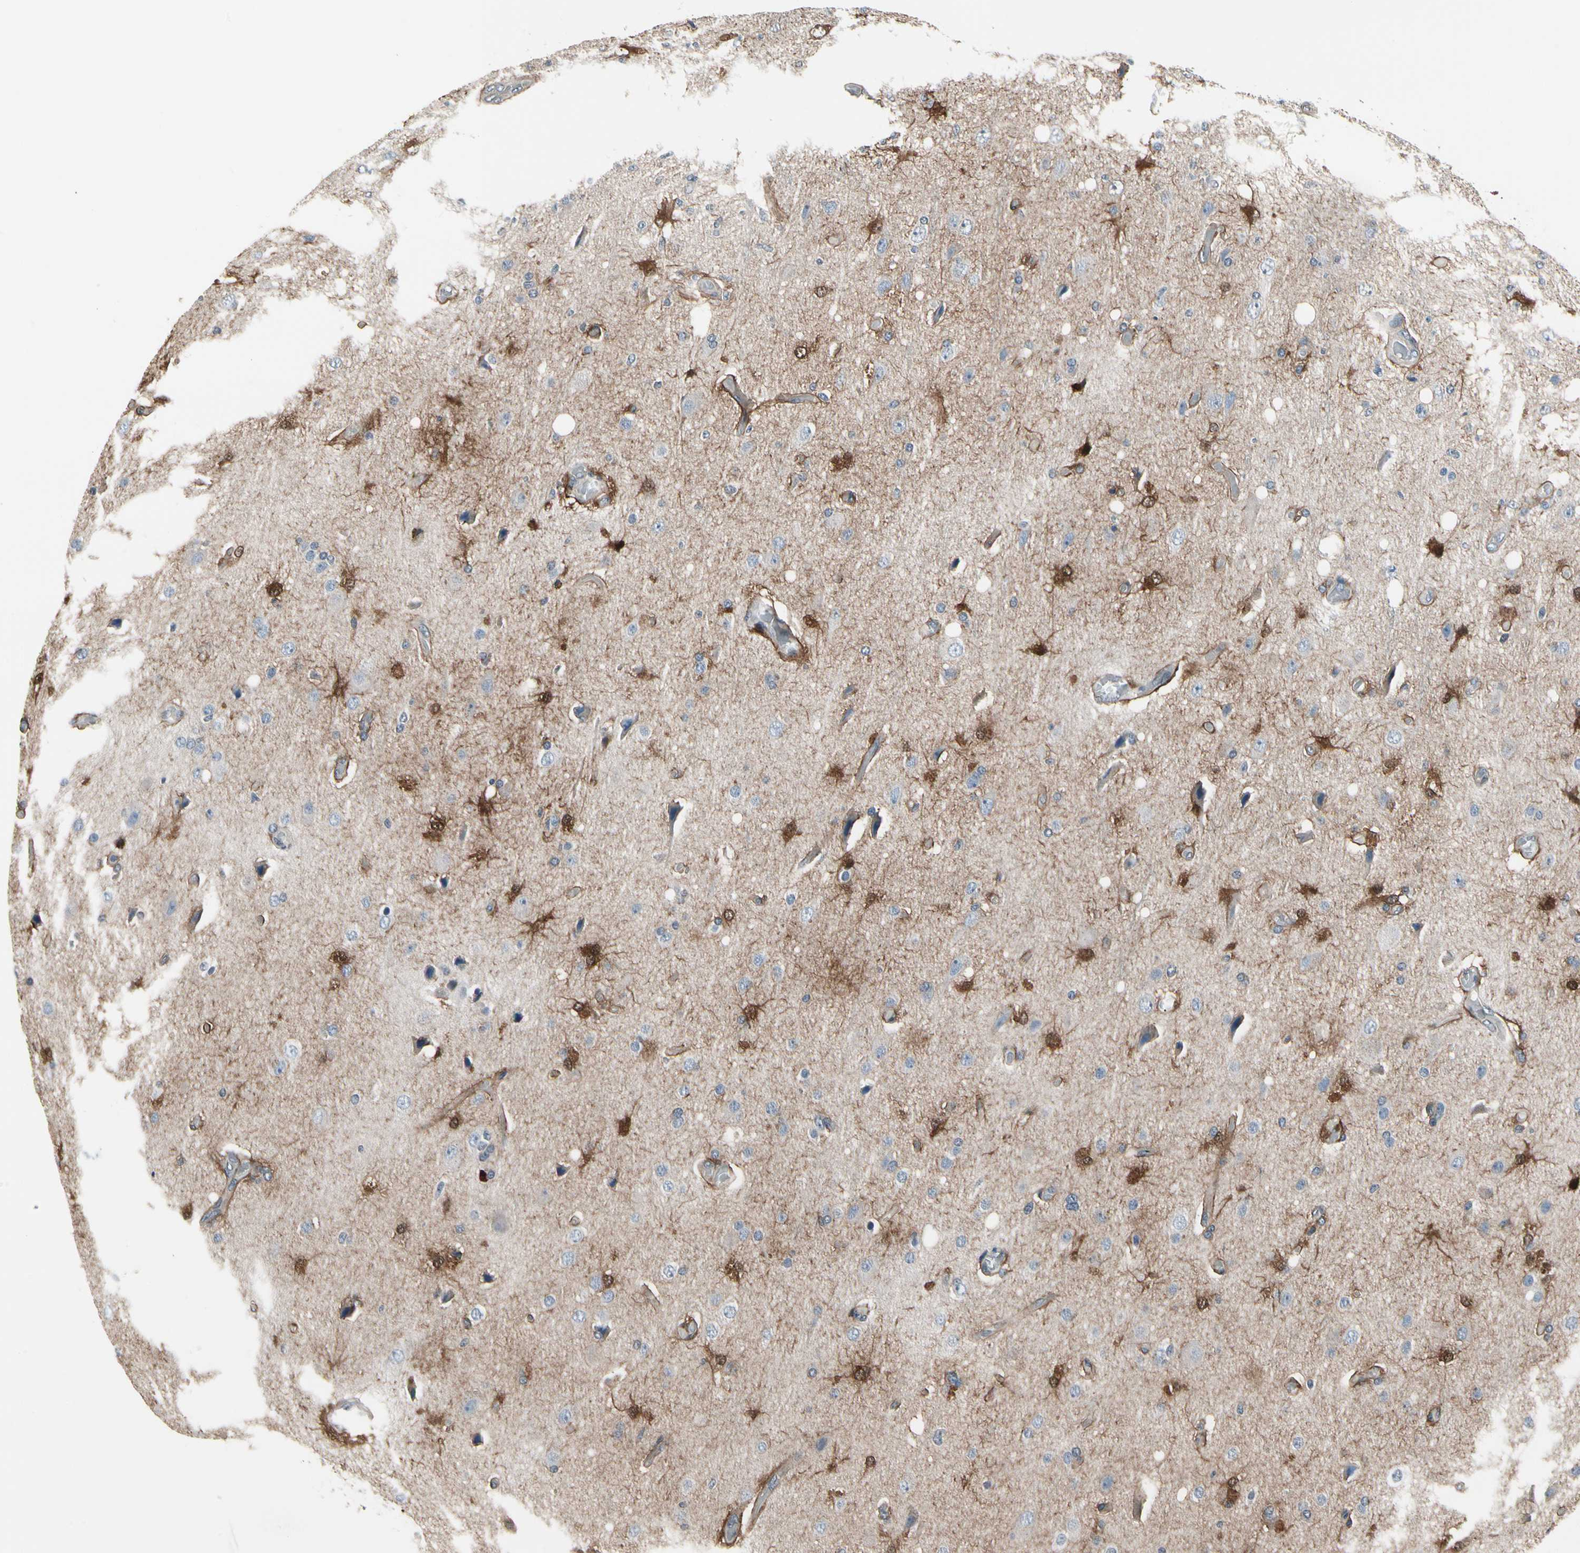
{"staining": {"intensity": "weak", "quantity": "25%-75%", "location": "cytoplasmic/membranous,nuclear"}, "tissue": "glioma", "cell_type": "Tumor cells", "image_type": "cancer", "snomed": [{"axis": "morphology", "description": "Normal tissue, NOS"}, {"axis": "morphology", "description": "Glioma, malignant, High grade"}, {"axis": "topography", "description": "Cerebral cortex"}], "caption": "Immunohistochemistry (IHC) staining of high-grade glioma (malignant), which demonstrates low levels of weak cytoplasmic/membranous and nuclear expression in approximately 25%-75% of tumor cells indicating weak cytoplasmic/membranous and nuclear protein positivity. The staining was performed using DAB (brown) for protein detection and nuclei were counterstained in hematoxylin (blue).", "gene": "PRDX6", "patient": {"sex": "male", "age": 77}}